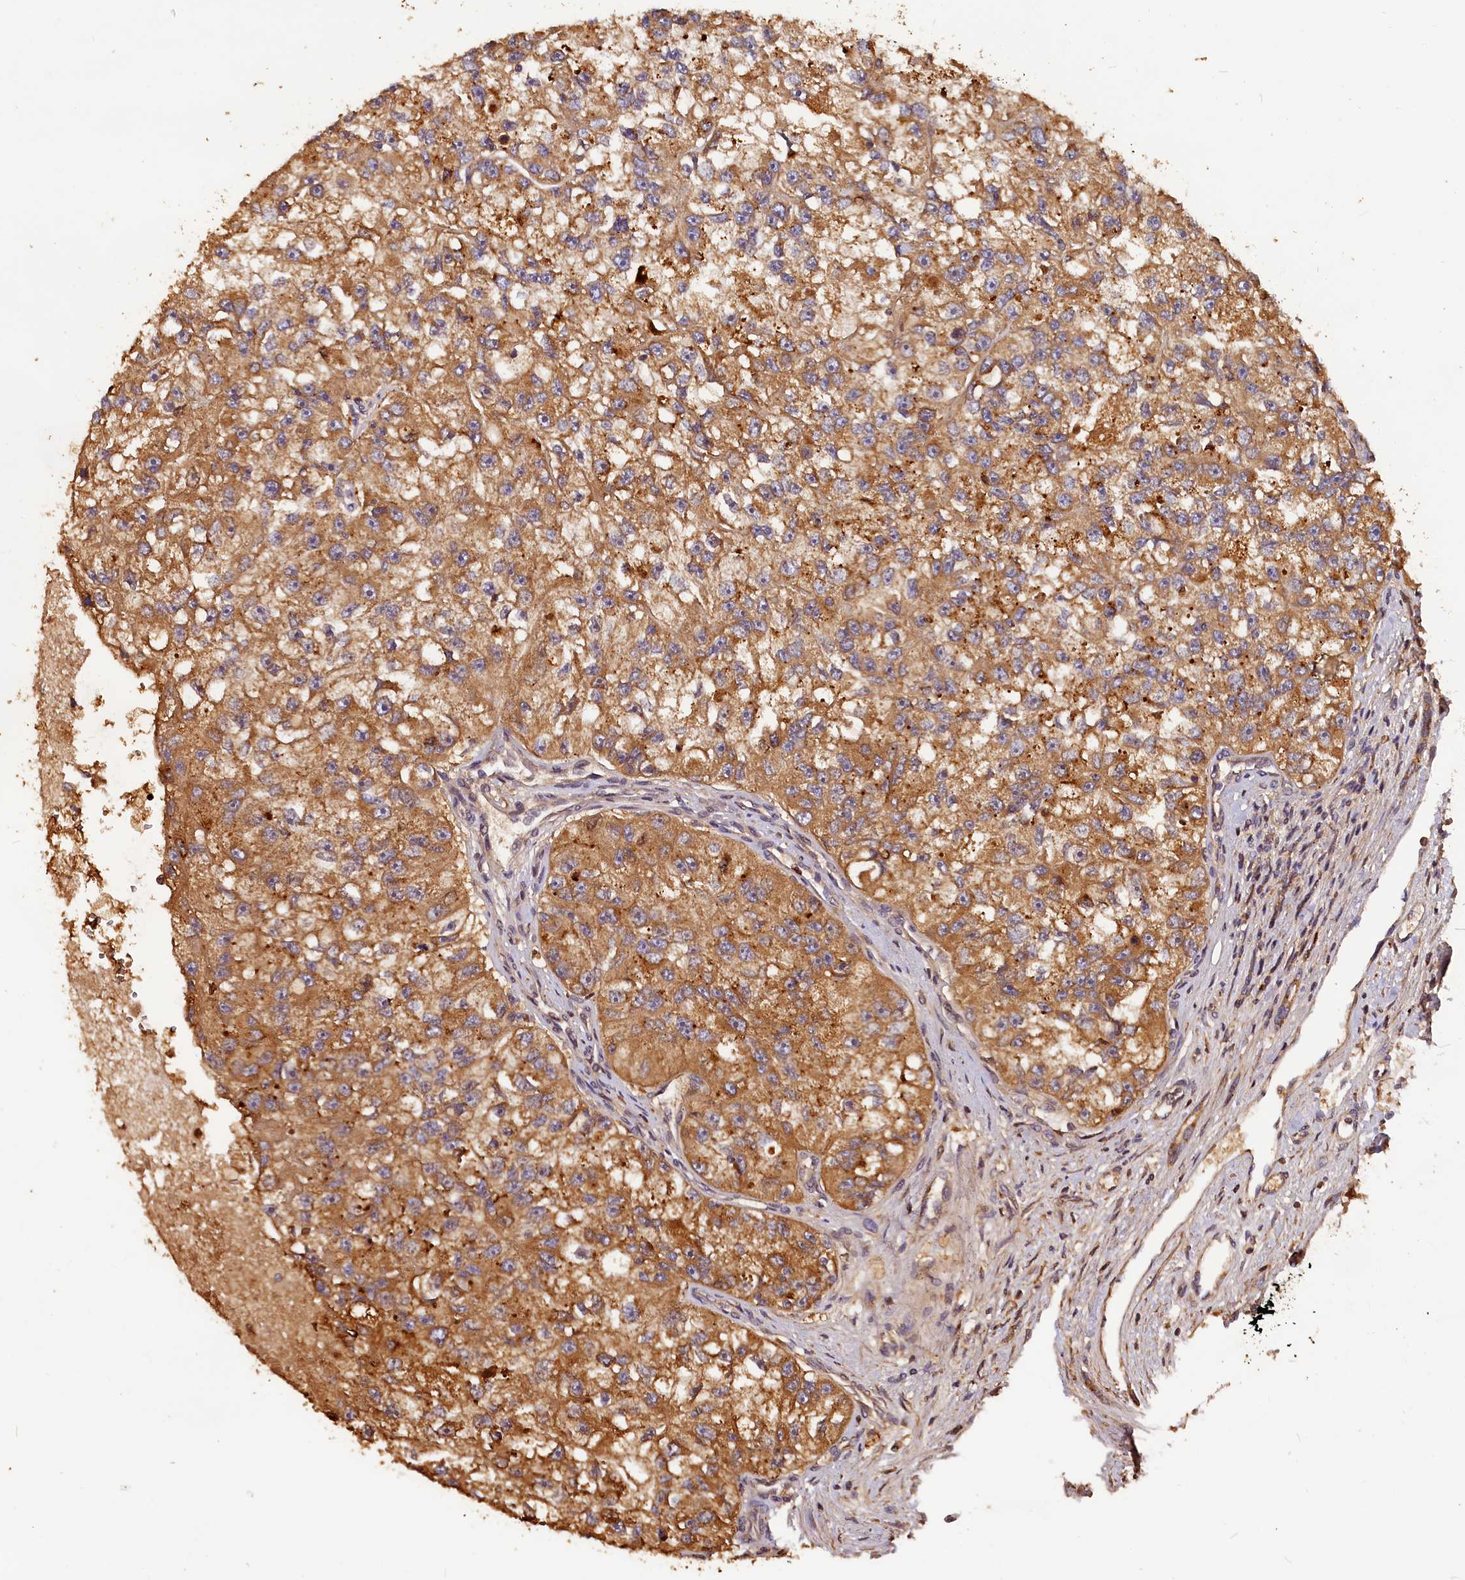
{"staining": {"intensity": "strong", "quantity": ">75%", "location": "cytoplasmic/membranous"}, "tissue": "renal cancer", "cell_type": "Tumor cells", "image_type": "cancer", "snomed": [{"axis": "morphology", "description": "Adenocarcinoma, NOS"}, {"axis": "topography", "description": "Kidney"}], "caption": "There is high levels of strong cytoplasmic/membranous expression in tumor cells of renal adenocarcinoma, as demonstrated by immunohistochemical staining (brown color).", "gene": "HMOX2", "patient": {"sex": "male", "age": 63}}